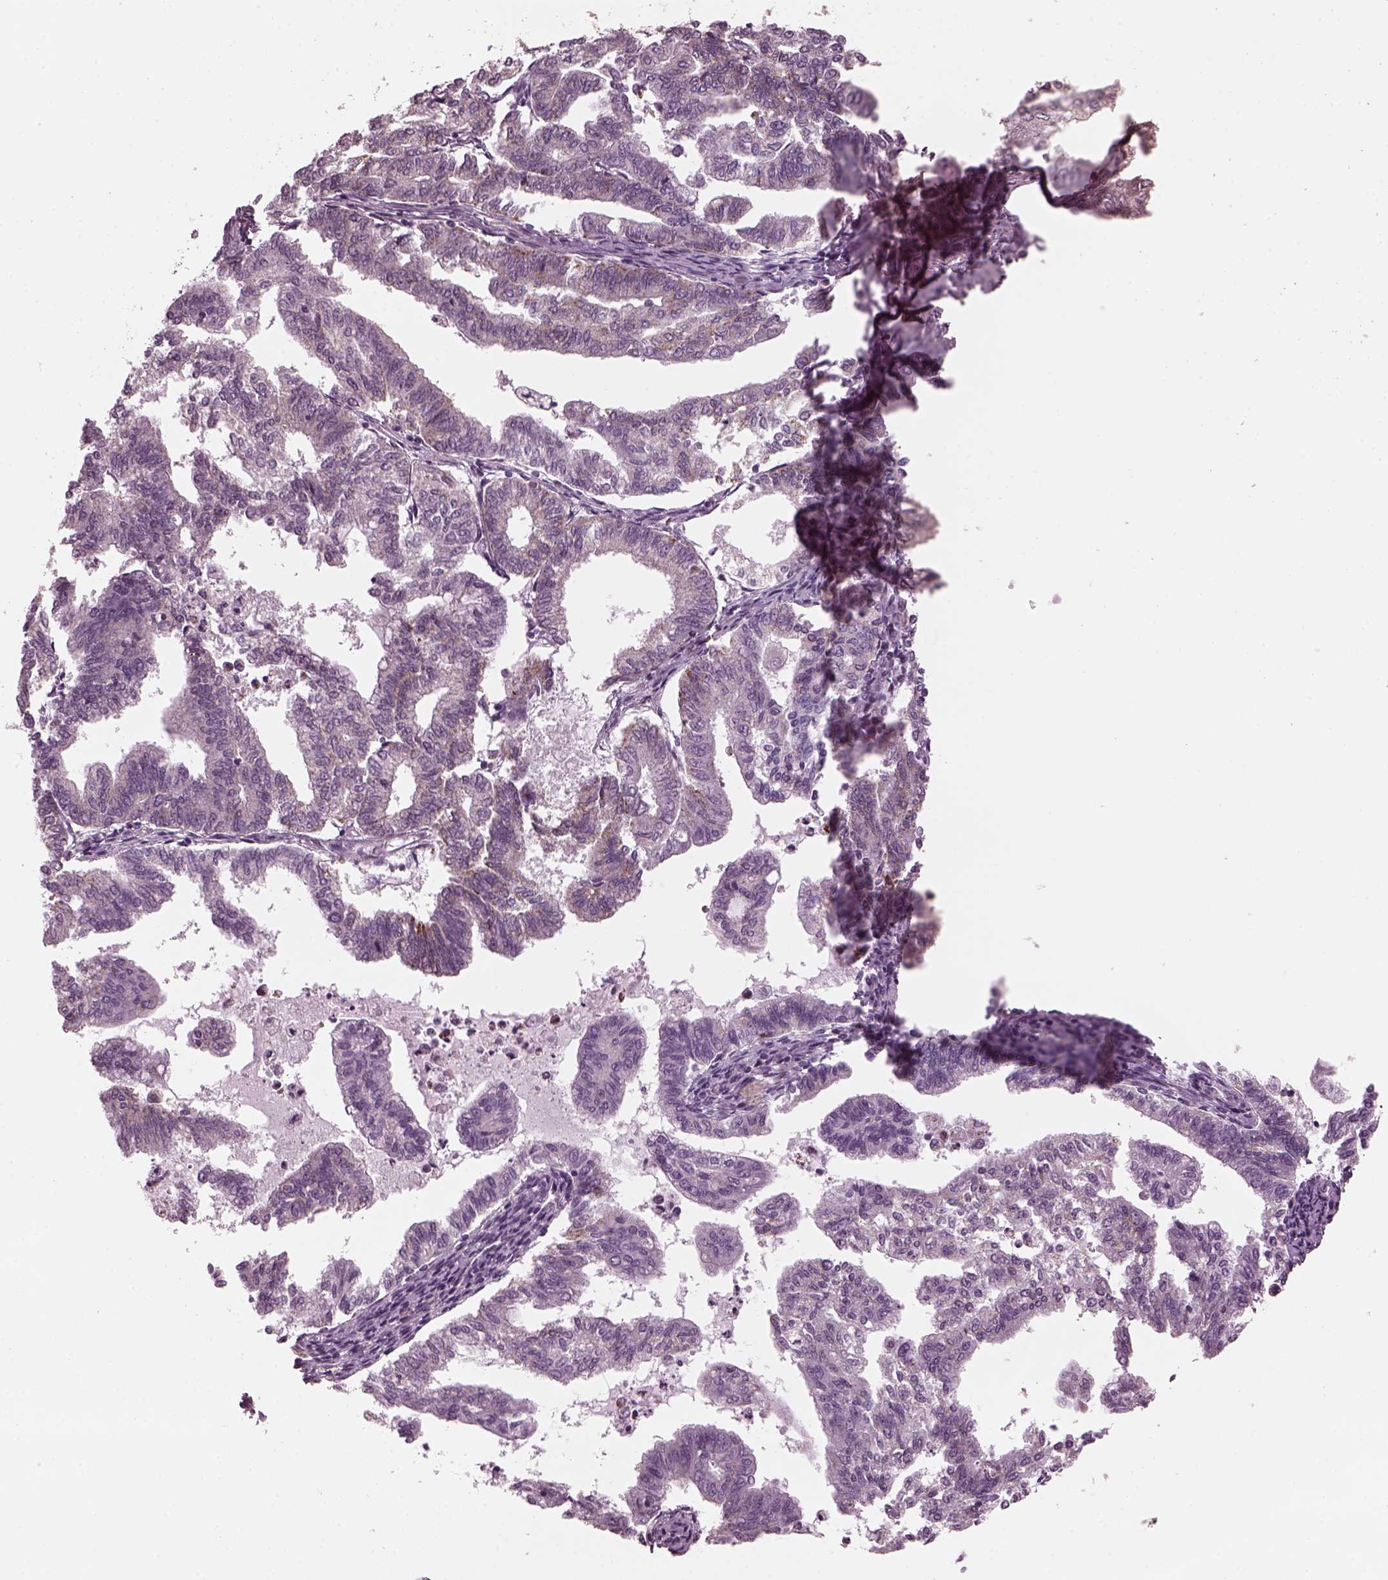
{"staining": {"intensity": "weak", "quantity": "25%-75%", "location": "cytoplasmic/membranous"}, "tissue": "endometrial cancer", "cell_type": "Tumor cells", "image_type": "cancer", "snomed": [{"axis": "morphology", "description": "Adenocarcinoma, NOS"}, {"axis": "topography", "description": "Endometrium"}], "caption": "The image displays staining of endometrial cancer (adenocarcinoma), revealing weak cytoplasmic/membranous protein staining (brown color) within tumor cells.", "gene": "RIMS2", "patient": {"sex": "female", "age": 79}}